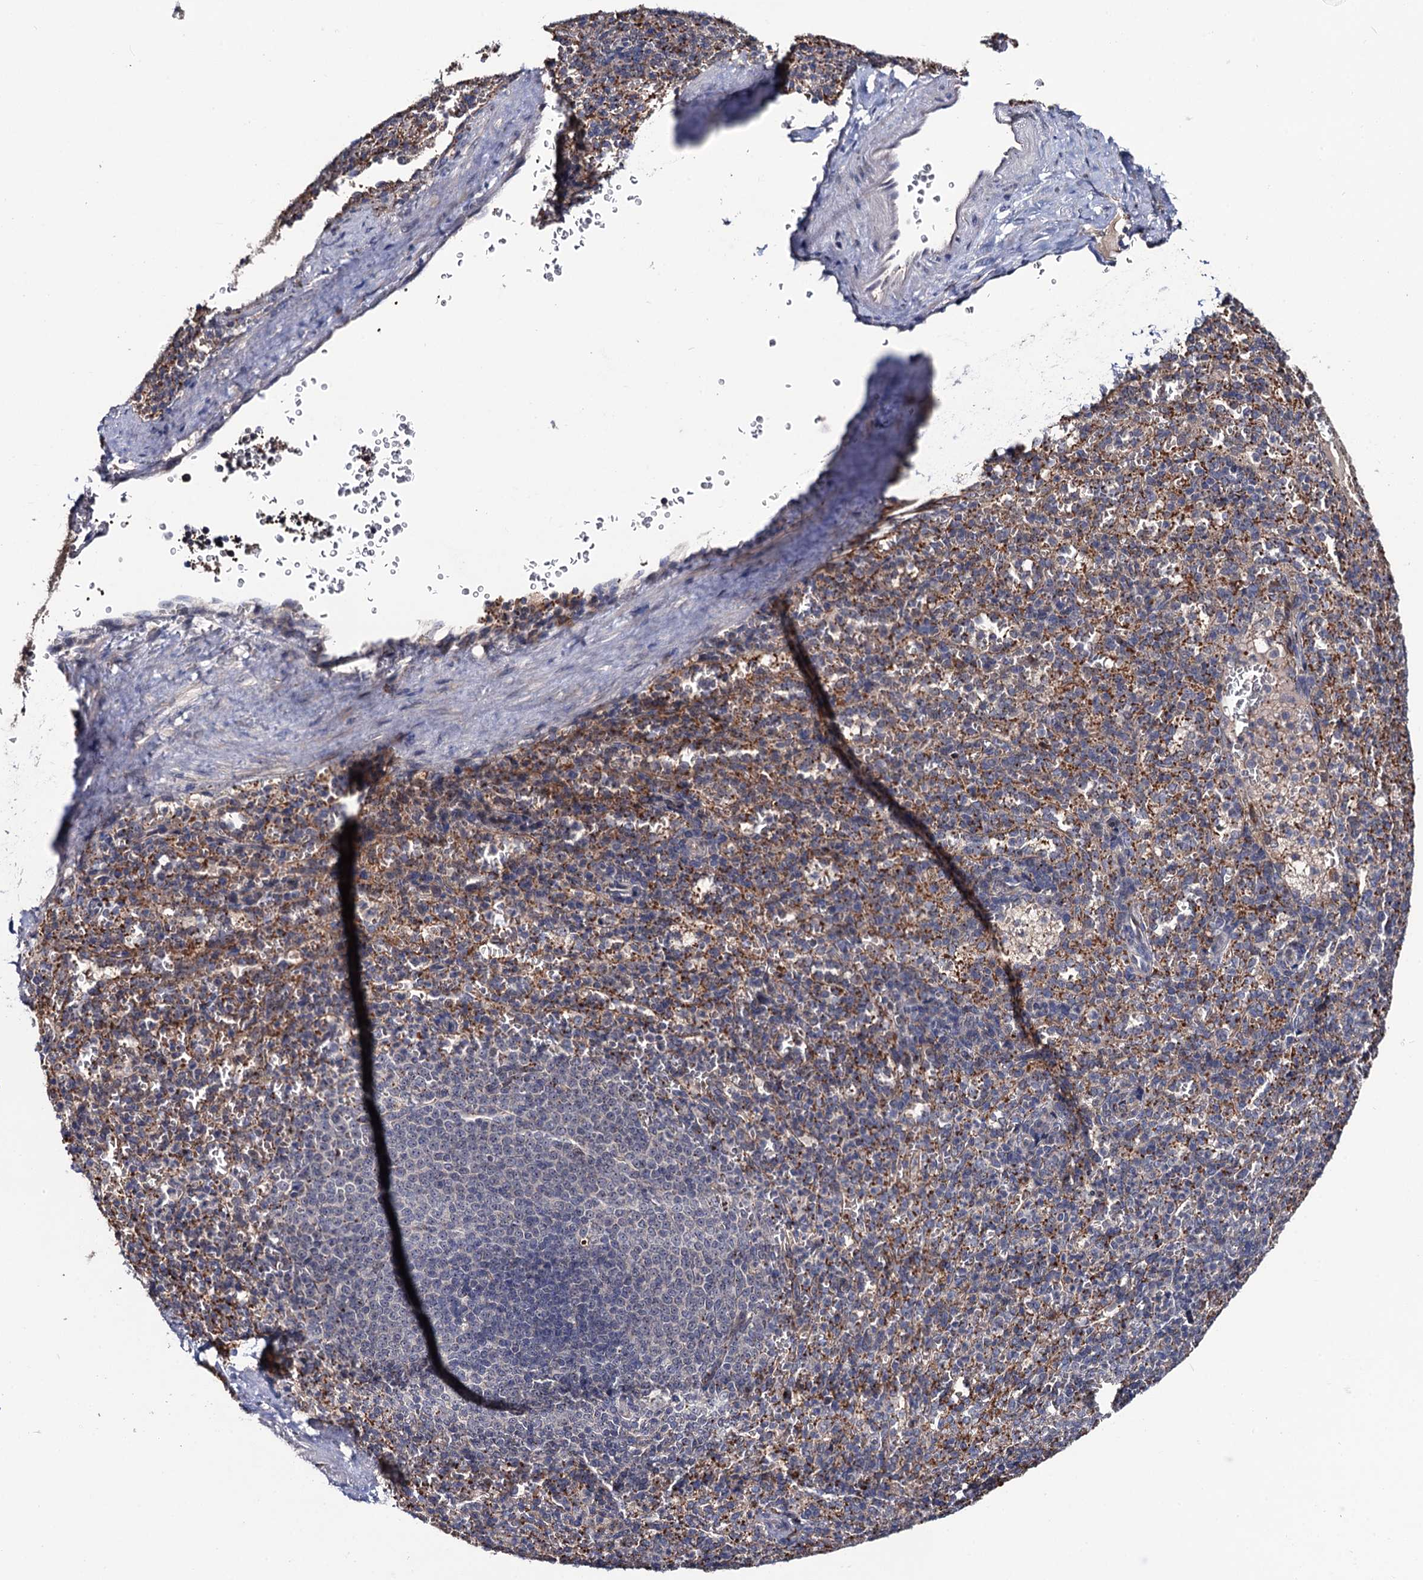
{"staining": {"intensity": "moderate", "quantity": "<25%", "location": "cytoplasmic/membranous"}, "tissue": "spleen", "cell_type": "Cells in red pulp", "image_type": "normal", "snomed": [{"axis": "morphology", "description": "Normal tissue, NOS"}, {"axis": "topography", "description": "Spleen"}], "caption": "Immunohistochemical staining of unremarkable human spleen shows moderate cytoplasmic/membranous protein expression in approximately <25% of cells in red pulp.", "gene": "LRRC63", "patient": {"sex": "female", "age": 21}}